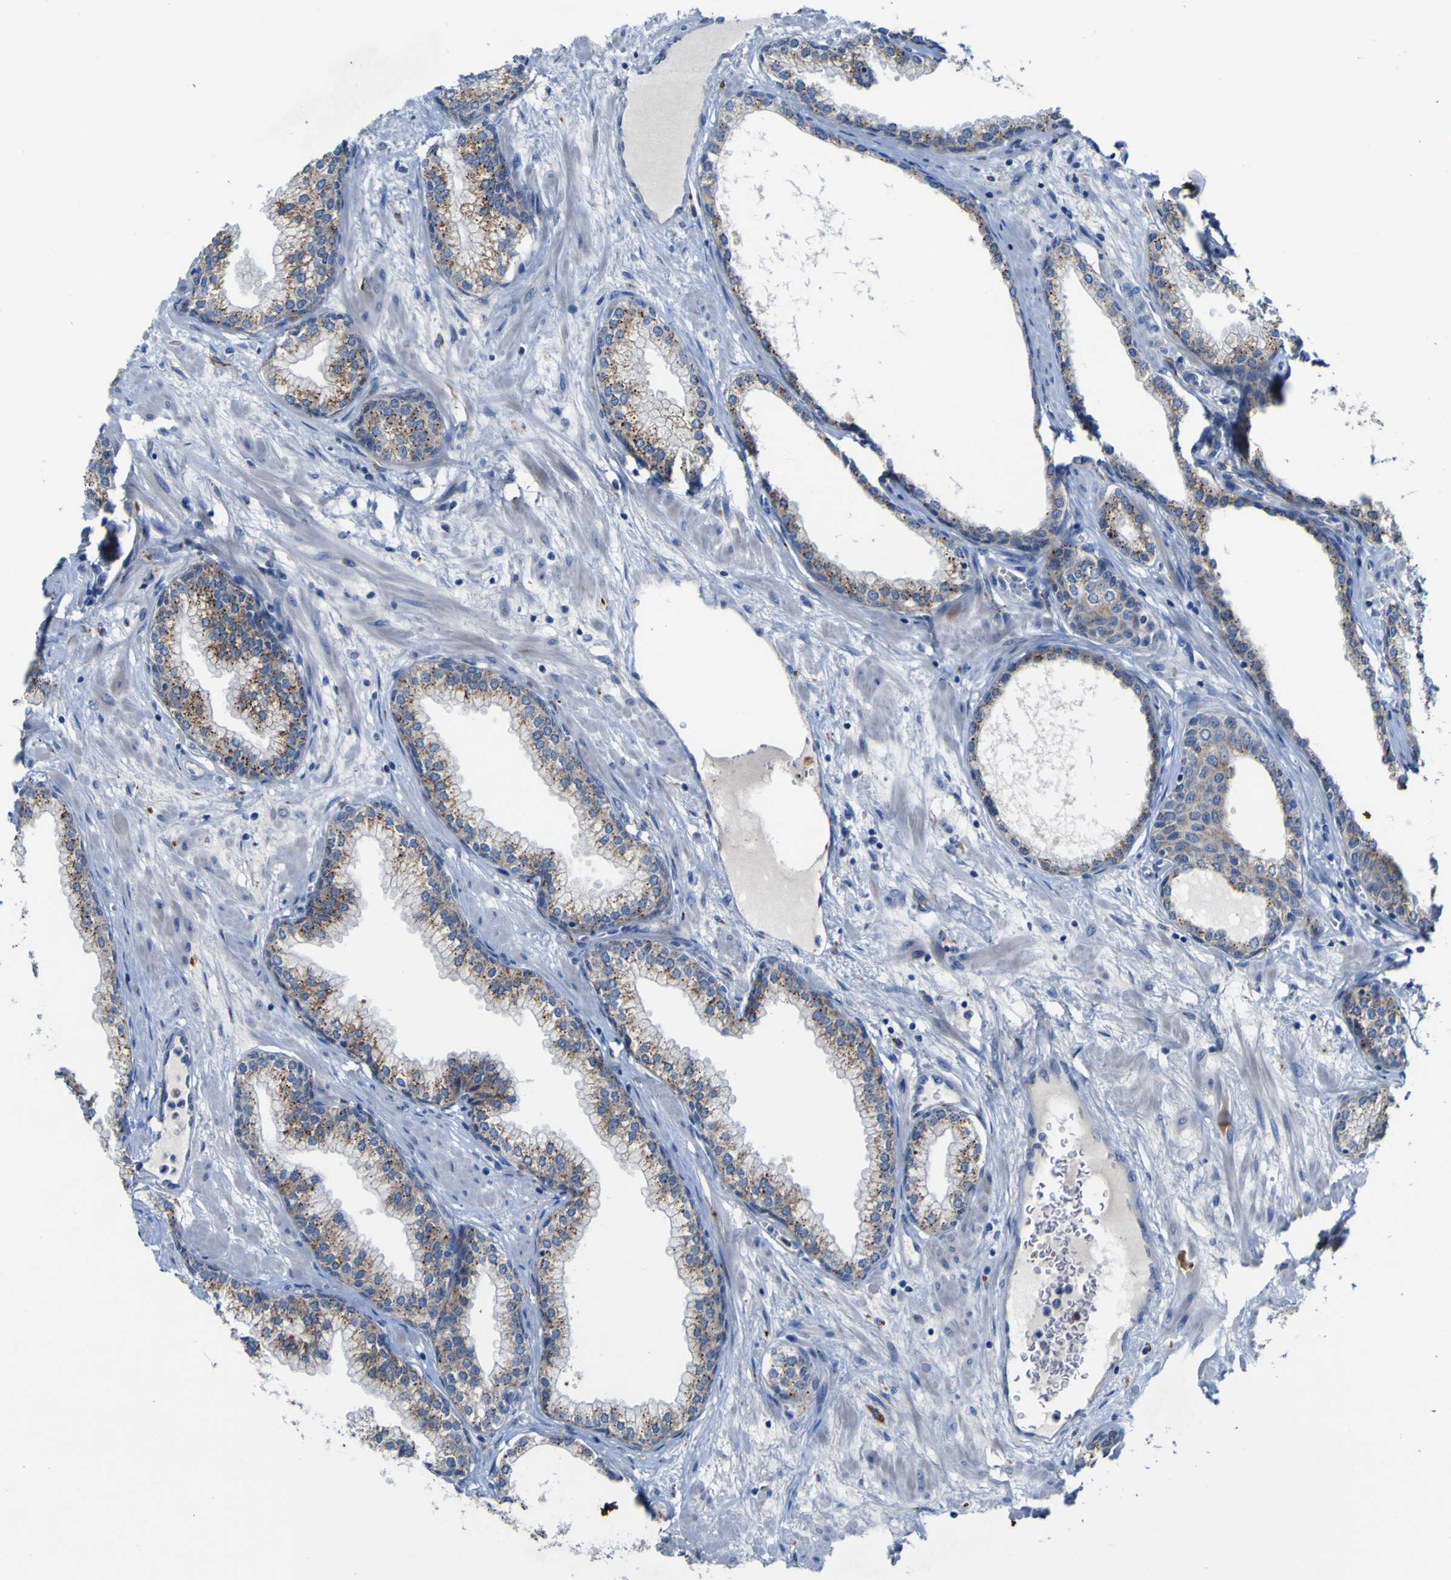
{"staining": {"intensity": "moderate", "quantity": ">75%", "location": "cytoplasmic/membranous"}, "tissue": "prostate", "cell_type": "Glandular cells", "image_type": "normal", "snomed": [{"axis": "morphology", "description": "Normal tissue, NOS"}, {"axis": "morphology", "description": "Urothelial carcinoma, Low grade"}, {"axis": "topography", "description": "Urinary bladder"}, {"axis": "topography", "description": "Prostate"}], "caption": "Glandular cells show medium levels of moderate cytoplasmic/membranous staining in about >75% of cells in unremarkable human prostate. (DAB (3,3'-diaminobenzidine) IHC with brightfield microscopy, high magnification).", "gene": "PTPRF", "patient": {"sex": "male", "age": 60}}